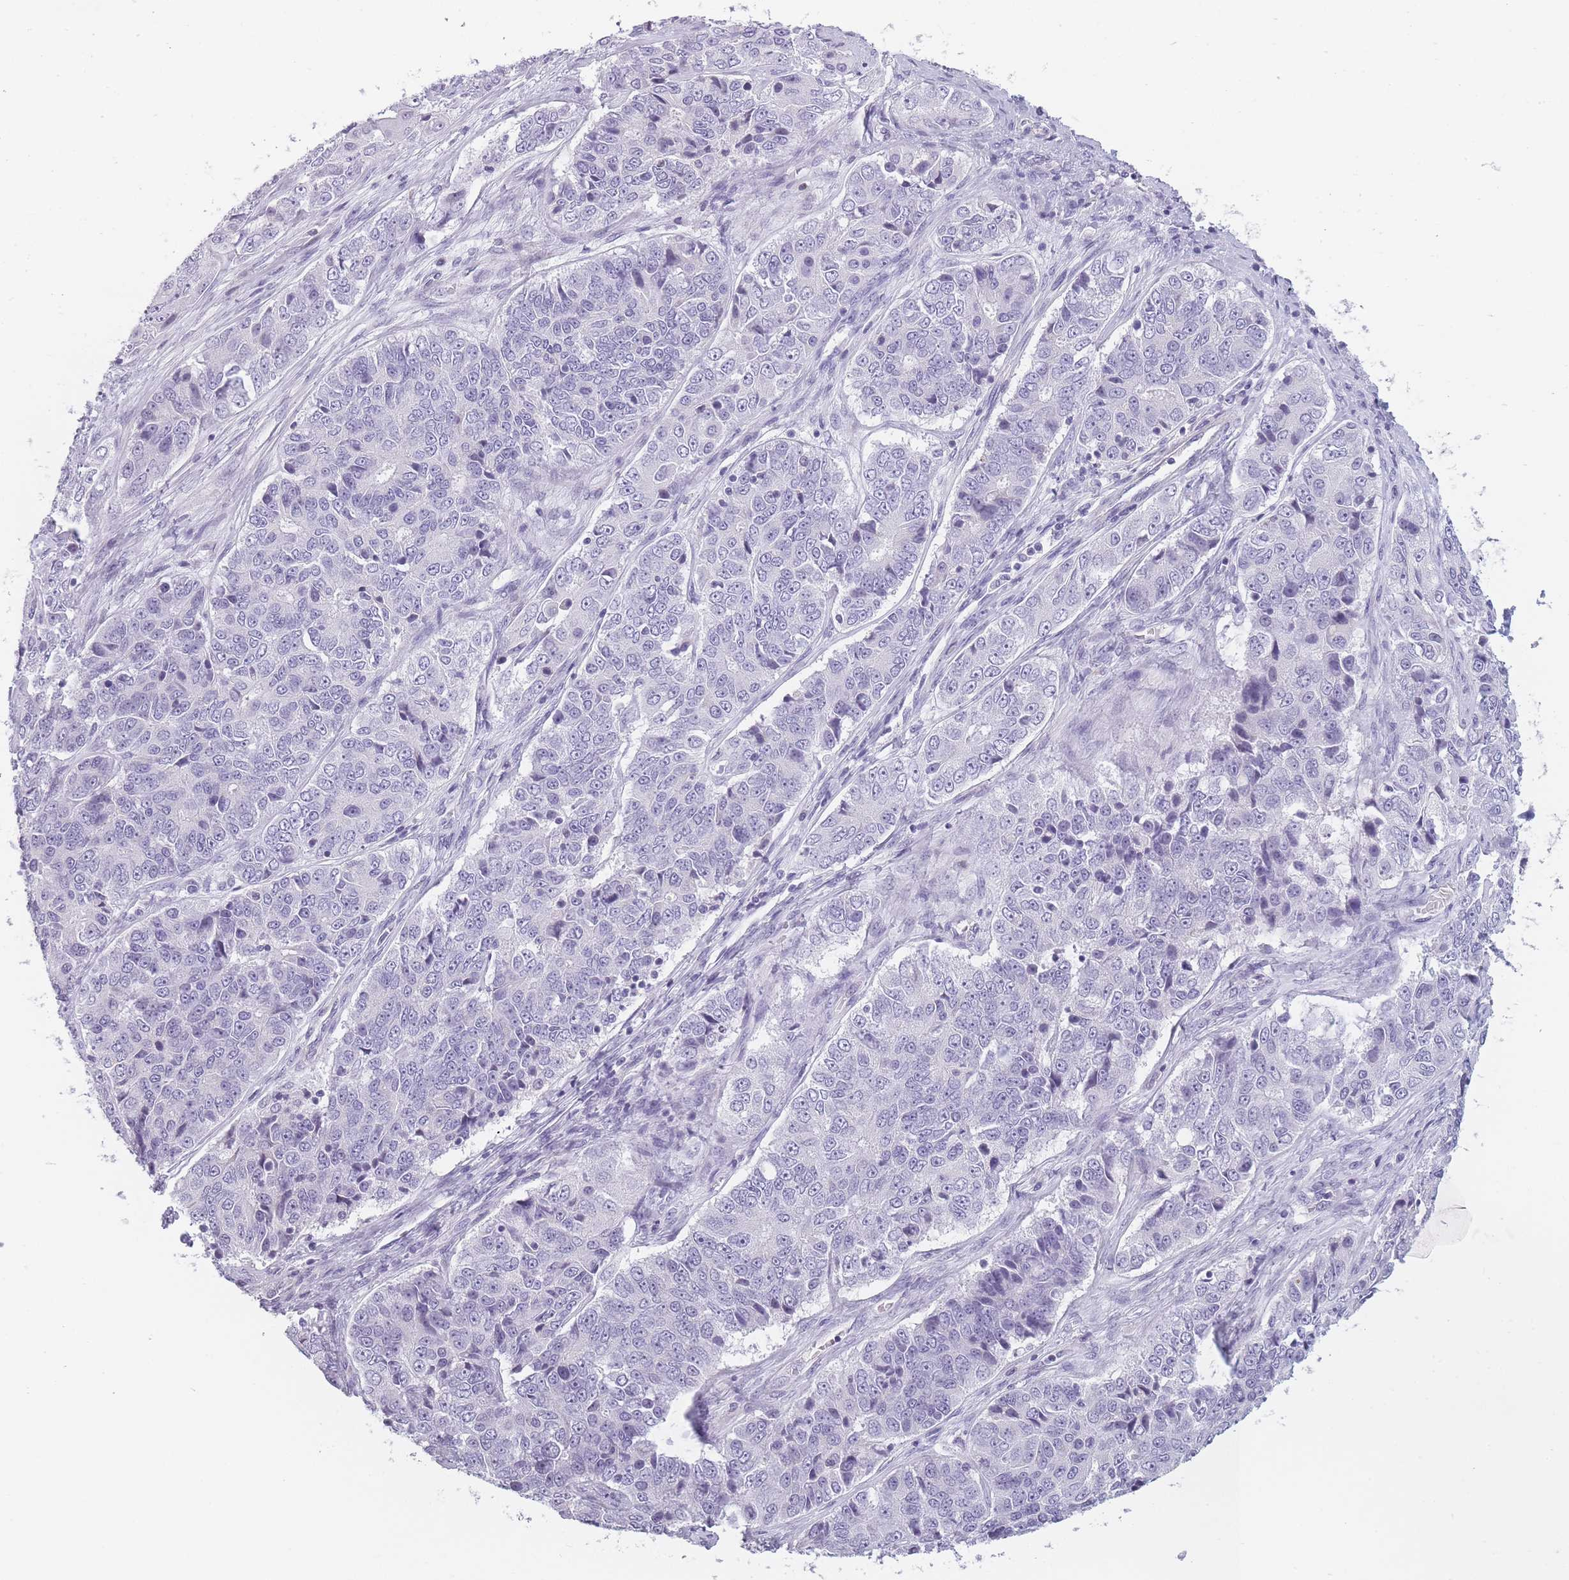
{"staining": {"intensity": "negative", "quantity": "none", "location": "none"}, "tissue": "ovarian cancer", "cell_type": "Tumor cells", "image_type": "cancer", "snomed": [{"axis": "morphology", "description": "Carcinoma, endometroid"}, {"axis": "topography", "description": "Ovary"}], "caption": "High power microscopy histopathology image of an immunohistochemistry (IHC) micrograph of ovarian endometroid carcinoma, revealing no significant positivity in tumor cells. (DAB (3,3'-diaminobenzidine) IHC visualized using brightfield microscopy, high magnification).", "gene": "GGT1", "patient": {"sex": "female", "age": 51}}